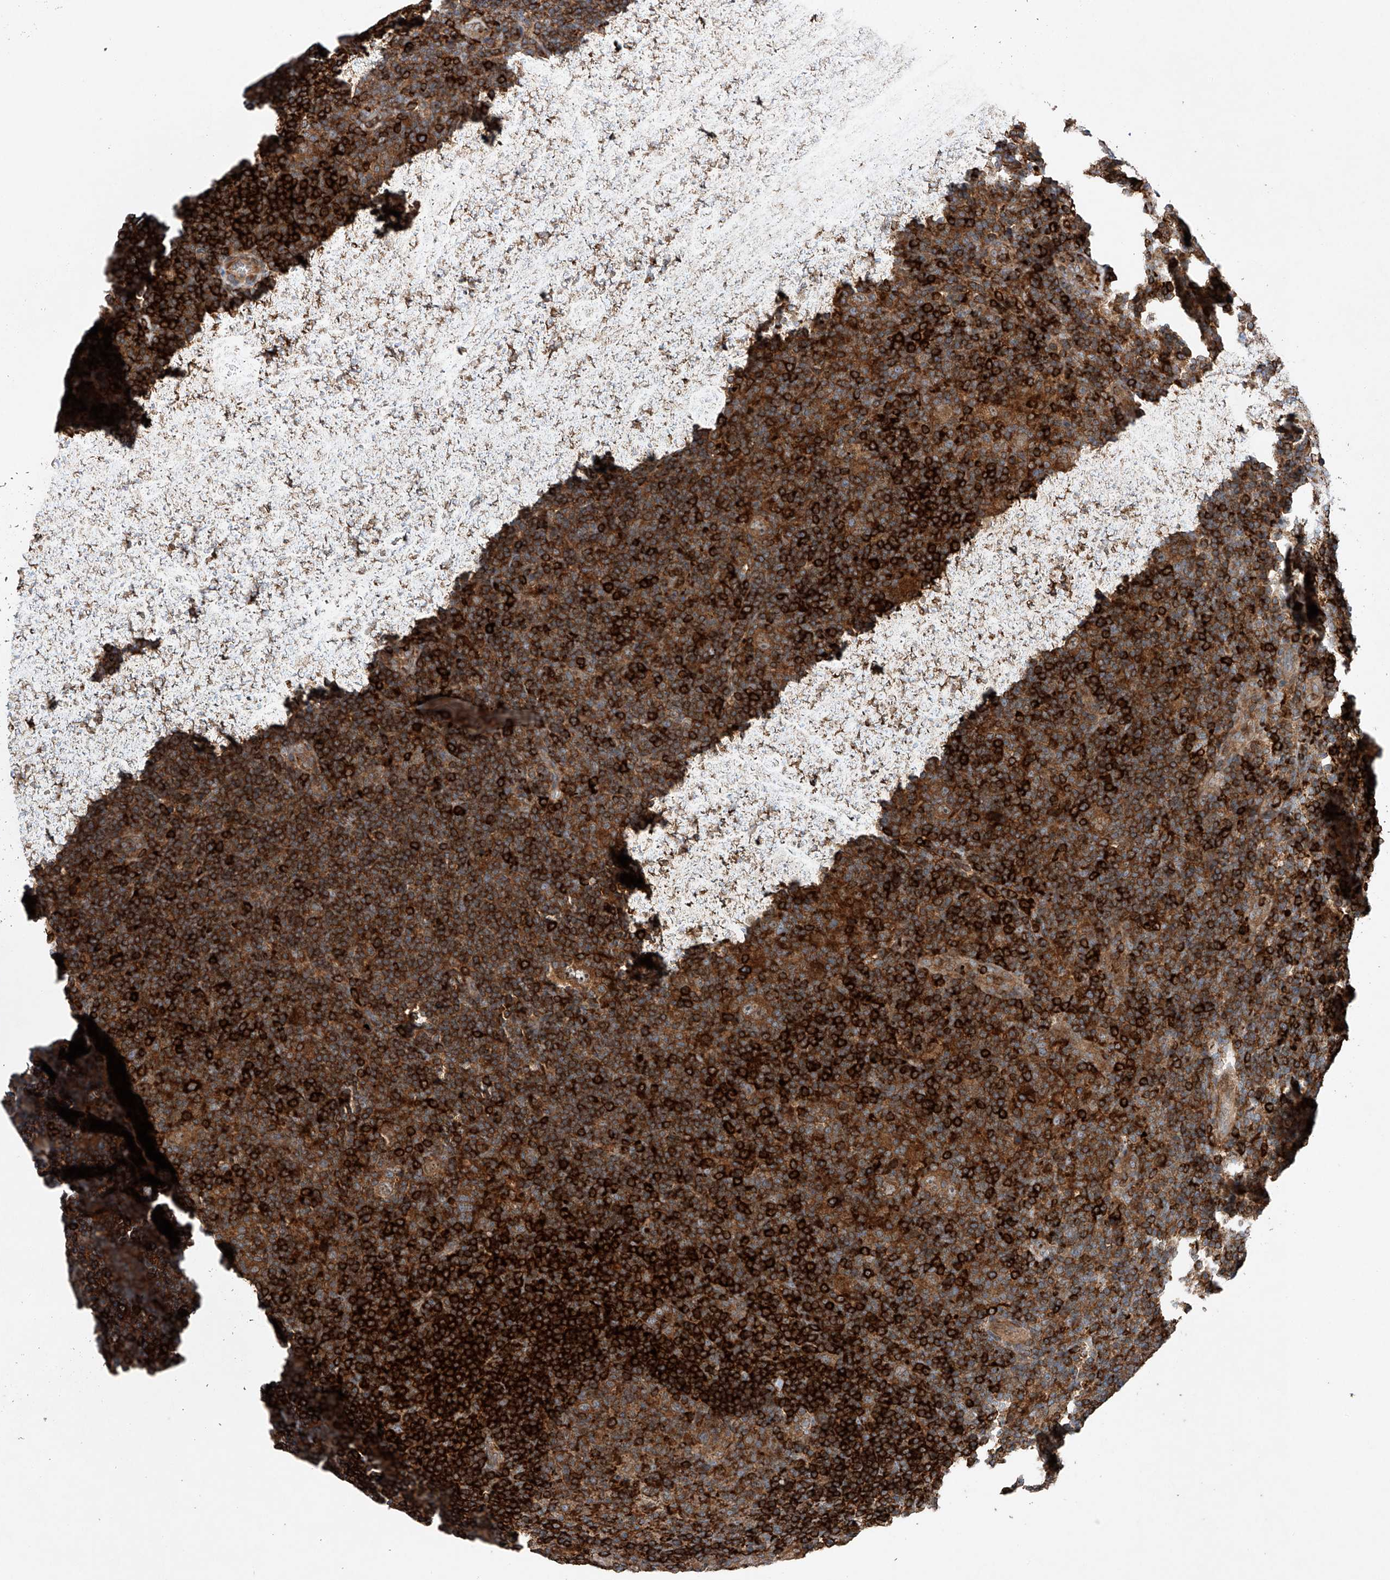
{"staining": {"intensity": "moderate", "quantity": ">75%", "location": "cytoplasmic/membranous"}, "tissue": "lymphoma", "cell_type": "Tumor cells", "image_type": "cancer", "snomed": [{"axis": "morphology", "description": "Hodgkin's disease, NOS"}, {"axis": "topography", "description": "Lymph node"}], "caption": "IHC photomicrograph of neoplastic tissue: Hodgkin's disease stained using IHC exhibits medium levels of moderate protein expression localized specifically in the cytoplasmic/membranous of tumor cells, appearing as a cytoplasmic/membranous brown color.", "gene": "CEP85L", "patient": {"sex": "female", "age": 57}}